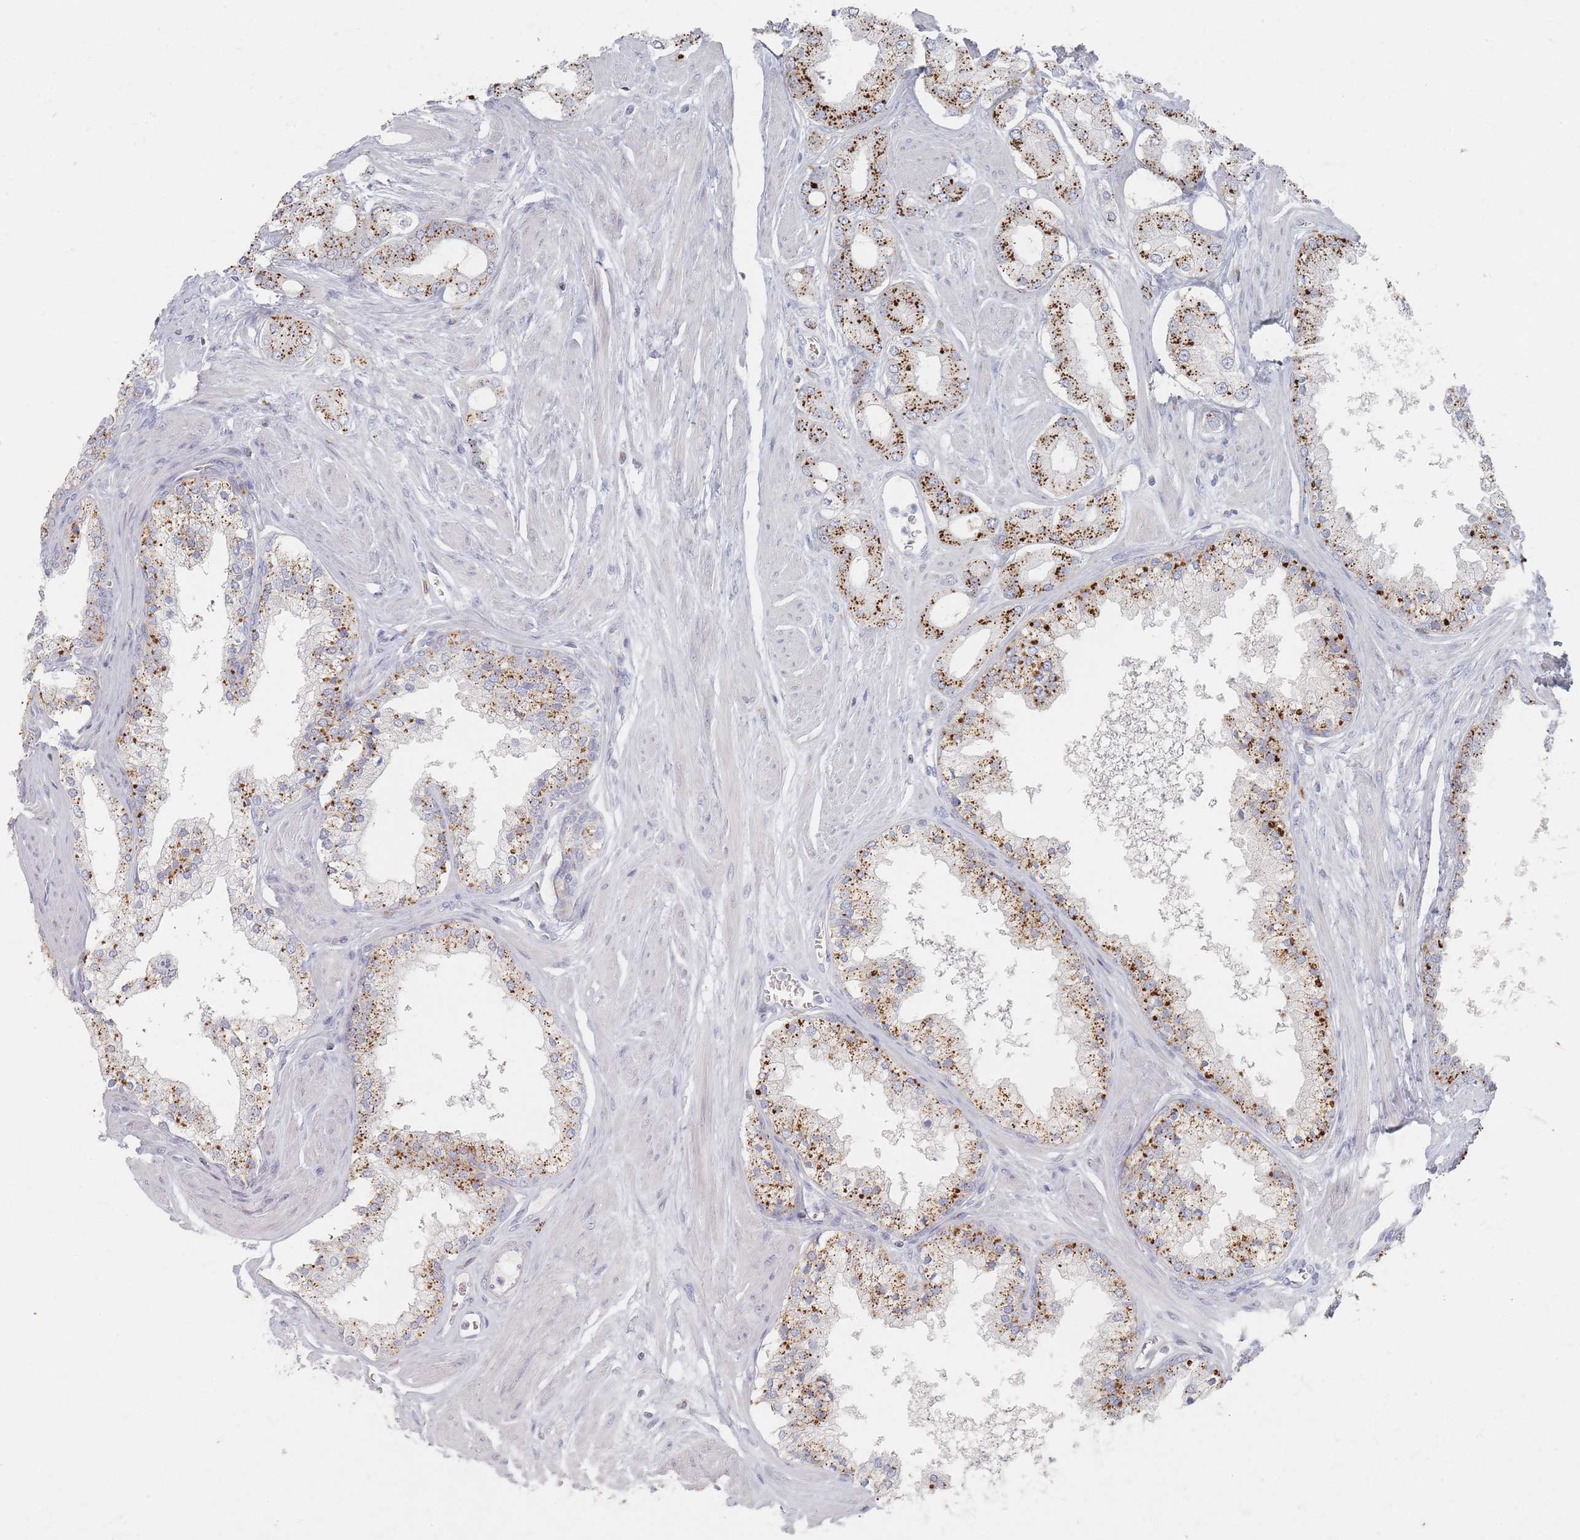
{"staining": {"intensity": "strong", "quantity": ">75%", "location": "cytoplasmic/membranous"}, "tissue": "prostate cancer", "cell_type": "Tumor cells", "image_type": "cancer", "snomed": [{"axis": "morphology", "description": "Adenocarcinoma, Low grade"}, {"axis": "topography", "description": "Prostate"}], "caption": "Immunohistochemical staining of human prostate adenocarcinoma (low-grade) shows high levels of strong cytoplasmic/membranous protein positivity in approximately >75% of tumor cells. The protein of interest is shown in brown color, while the nuclei are stained blue.", "gene": "SLC2A11", "patient": {"sex": "male", "age": 42}}